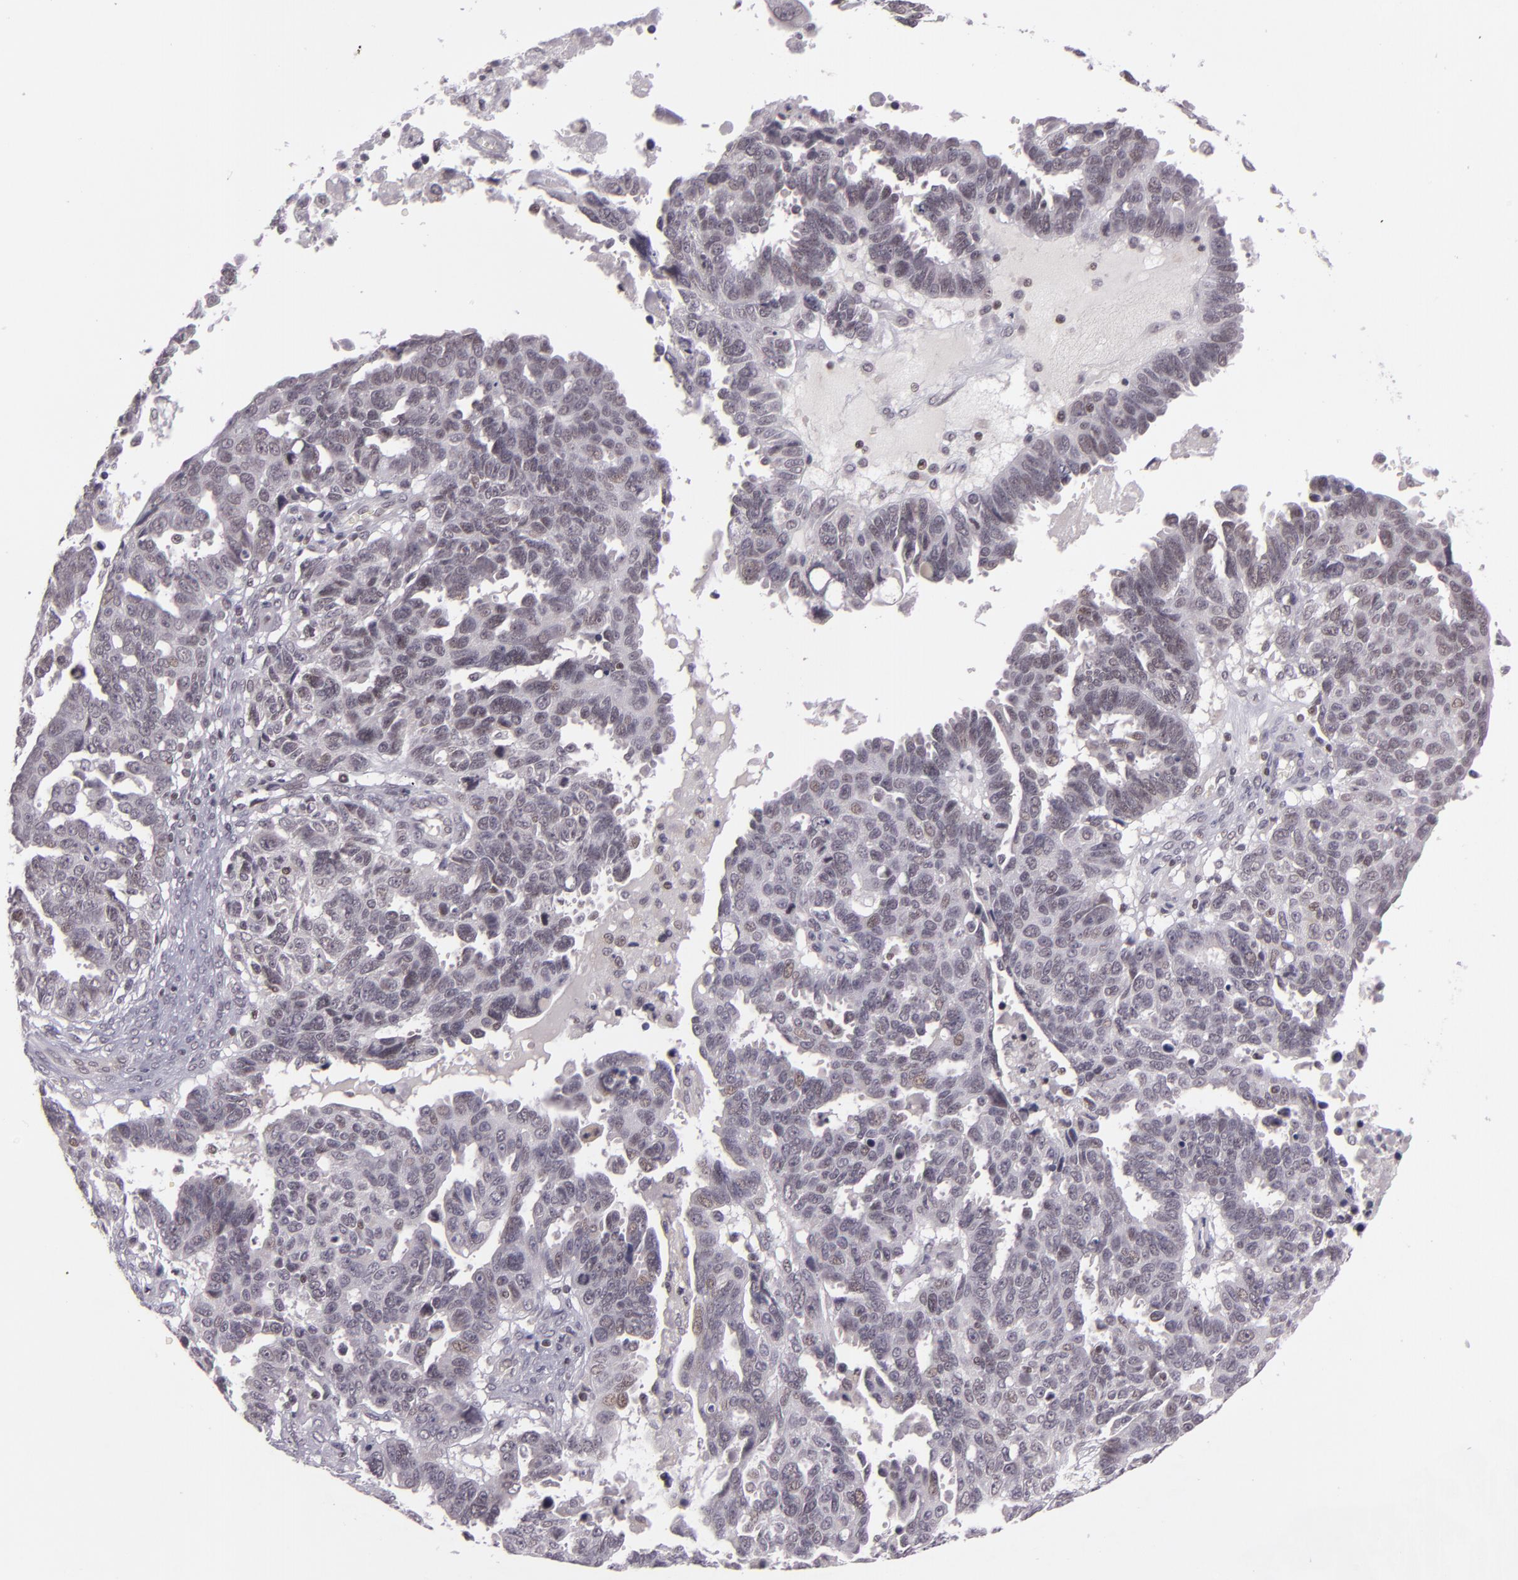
{"staining": {"intensity": "weak", "quantity": "<25%", "location": "nuclear"}, "tissue": "ovarian cancer", "cell_type": "Tumor cells", "image_type": "cancer", "snomed": [{"axis": "morphology", "description": "Carcinoma, endometroid"}, {"axis": "morphology", "description": "Cystadenocarcinoma, serous, NOS"}, {"axis": "topography", "description": "Ovary"}], "caption": "Histopathology image shows no protein positivity in tumor cells of endometroid carcinoma (ovarian) tissue.", "gene": "ZFX", "patient": {"sex": "female", "age": 45}}